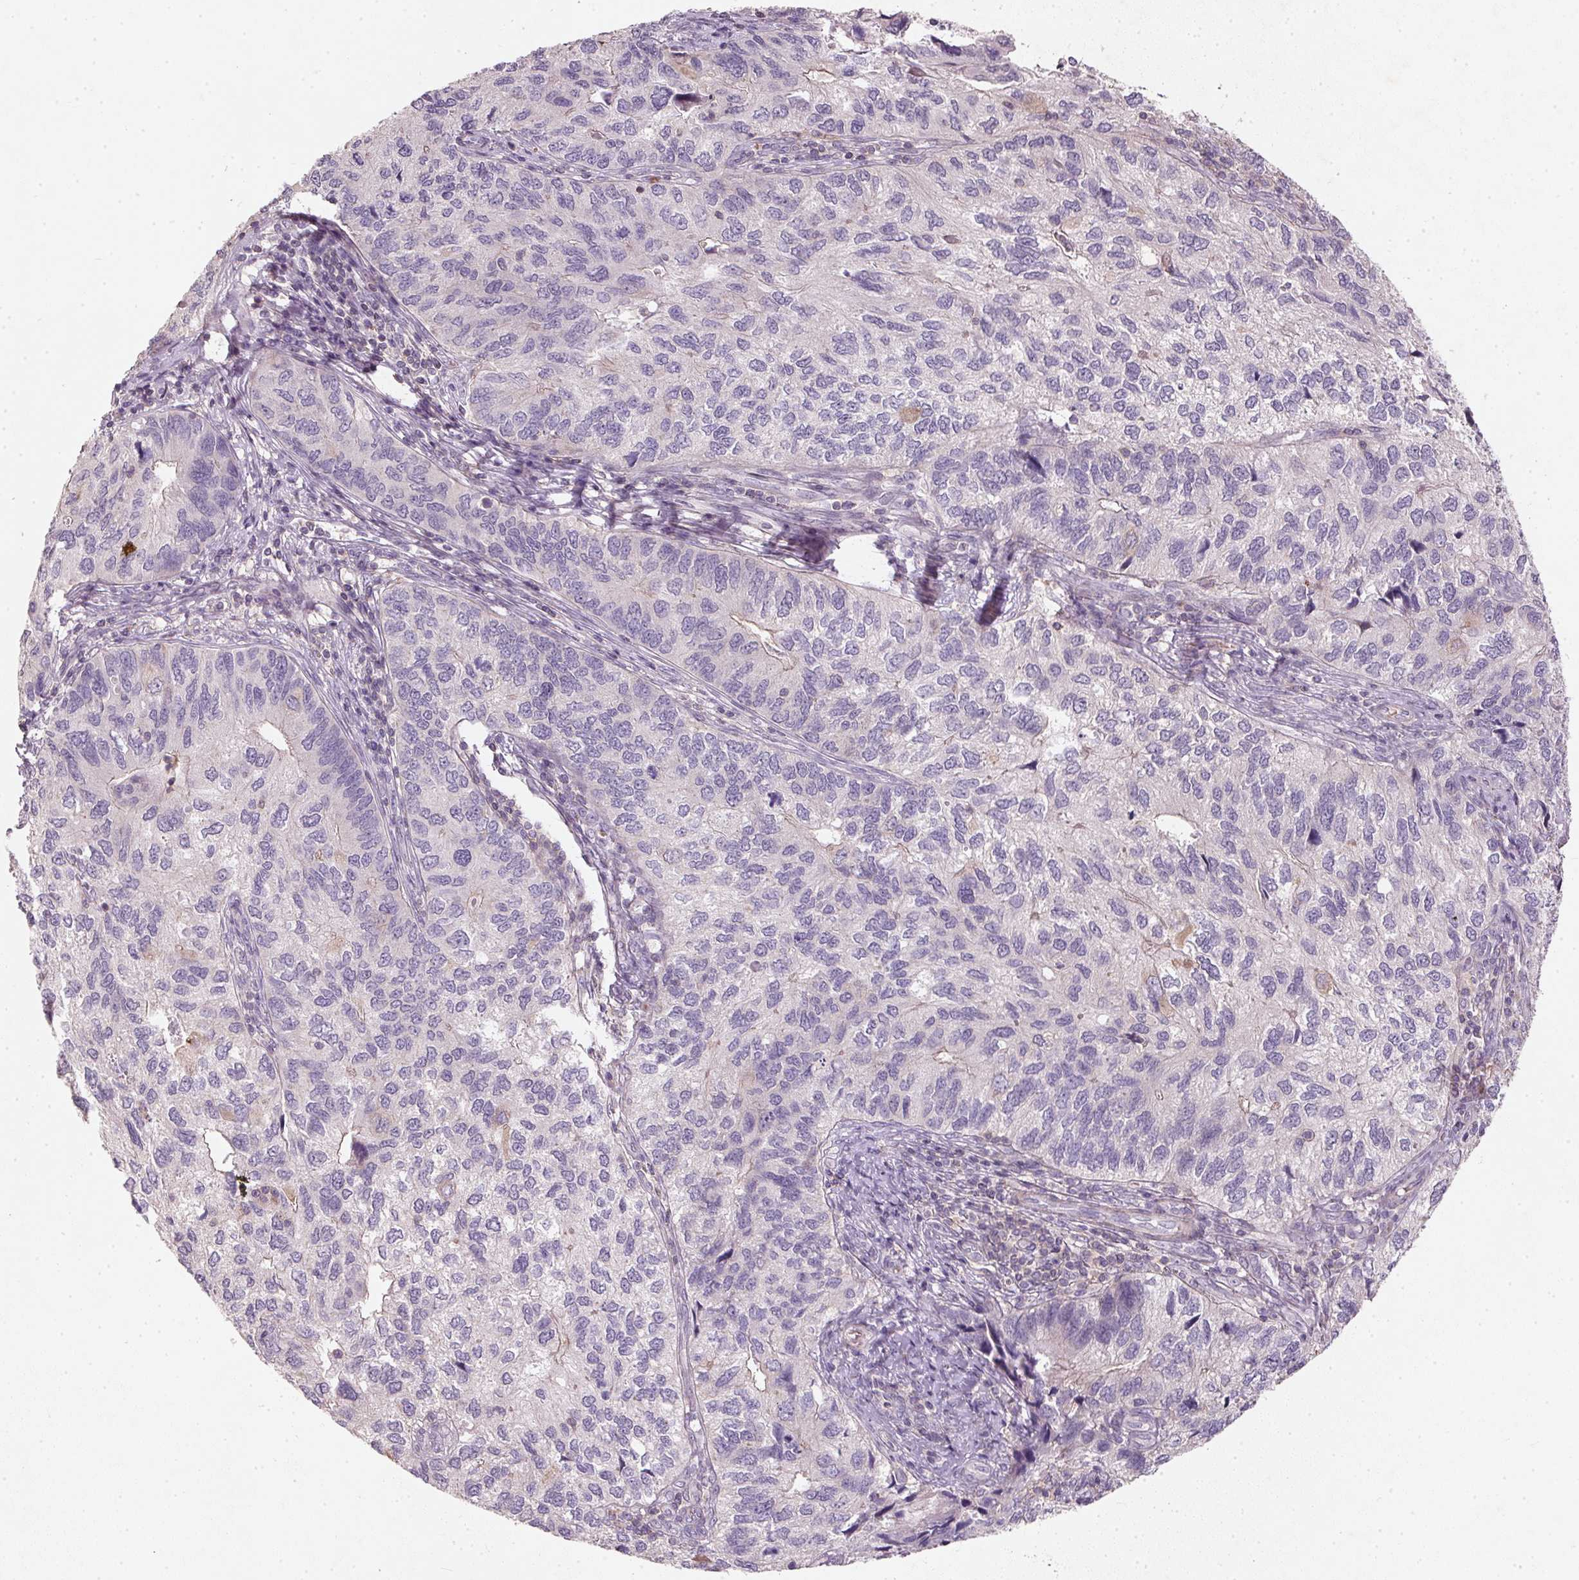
{"staining": {"intensity": "negative", "quantity": "none", "location": "none"}, "tissue": "endometrial cancer", "cell_type": "Tumor cells", "image_type": "cancer", "snomed": [{"axis": "morphology", "description": "Carcinoma, NOS"}, {"axis": "topography", "description": "Uterus"}], "caption": "The image displays no significant positivity in tumor cells of carcinoma (endometrial). (Immunohistochemistry, brightfield microscopy, high magnification).", "gene": "KCNK15", "patient": {"sex": "female", "age": 76}}